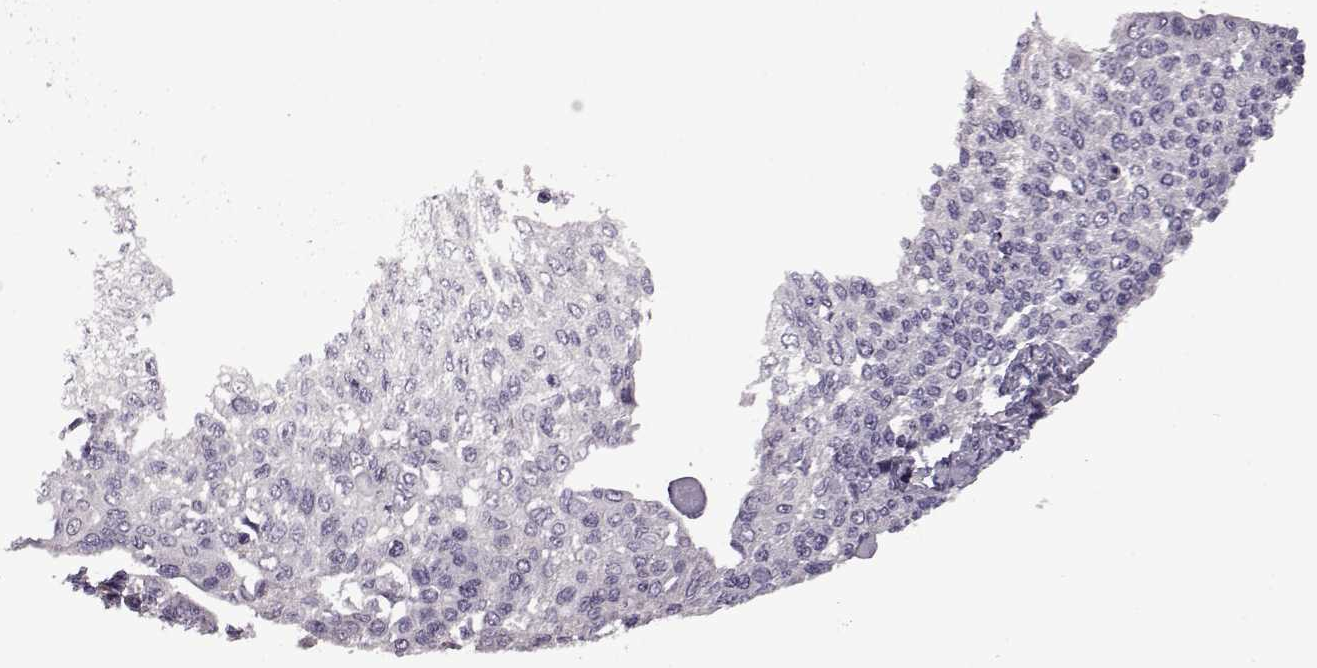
{"staining": {"intensity": "negative", "quantity": "none", "location": "none"}, "tissue": "cervical cancer", "cell_type": "Tumor cells", "image_type": "cancer", "snomed": [{"axis": "morphology", "description": "Squamous cell carcinoma, NOS"}, {"axis": "topography", "description": "Cervix"}], "caption": "Protein analysis of squamous cell carcinoma (cervical) shows no significant staining in tumor cells.", "gene": "EDDM3B", "patient": {"sex": "female", "age": 34}}